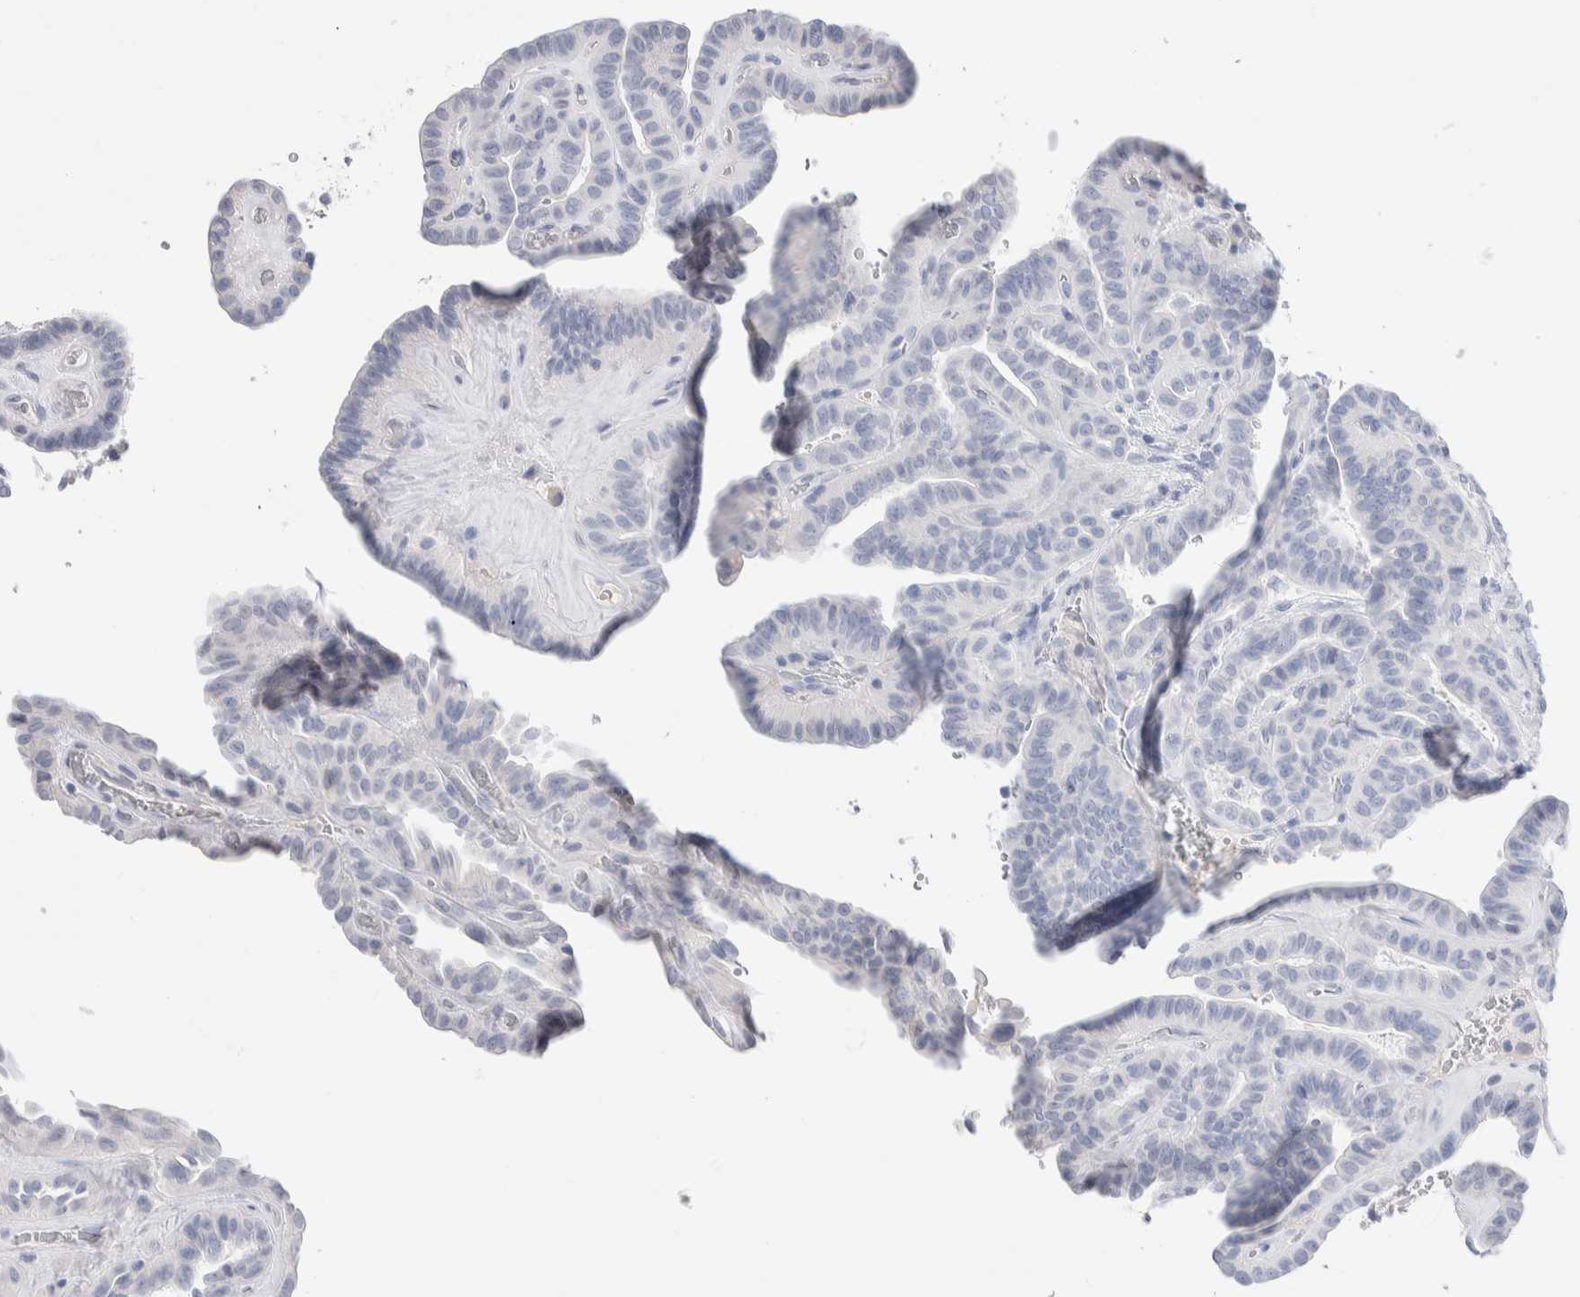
{"staining": {"intensity": "negative", "quantity": "none", "location": "none"}, "tissue": "thyroid cancer", "cell_type": "Tumor cells", "image_type": "cancer", "snomed": [{"axis": "morphology", "description": "Papillary adenocarcinoma, NOS"}, {"axis": "topography", "description": "Thyroid gland"}], "caption": "IHC of human papillary adenocarcinoma (thyroid) shows no expression in tumor cells.", "gene": "GDA", "patient": {"sex": "male", "age": 77}}